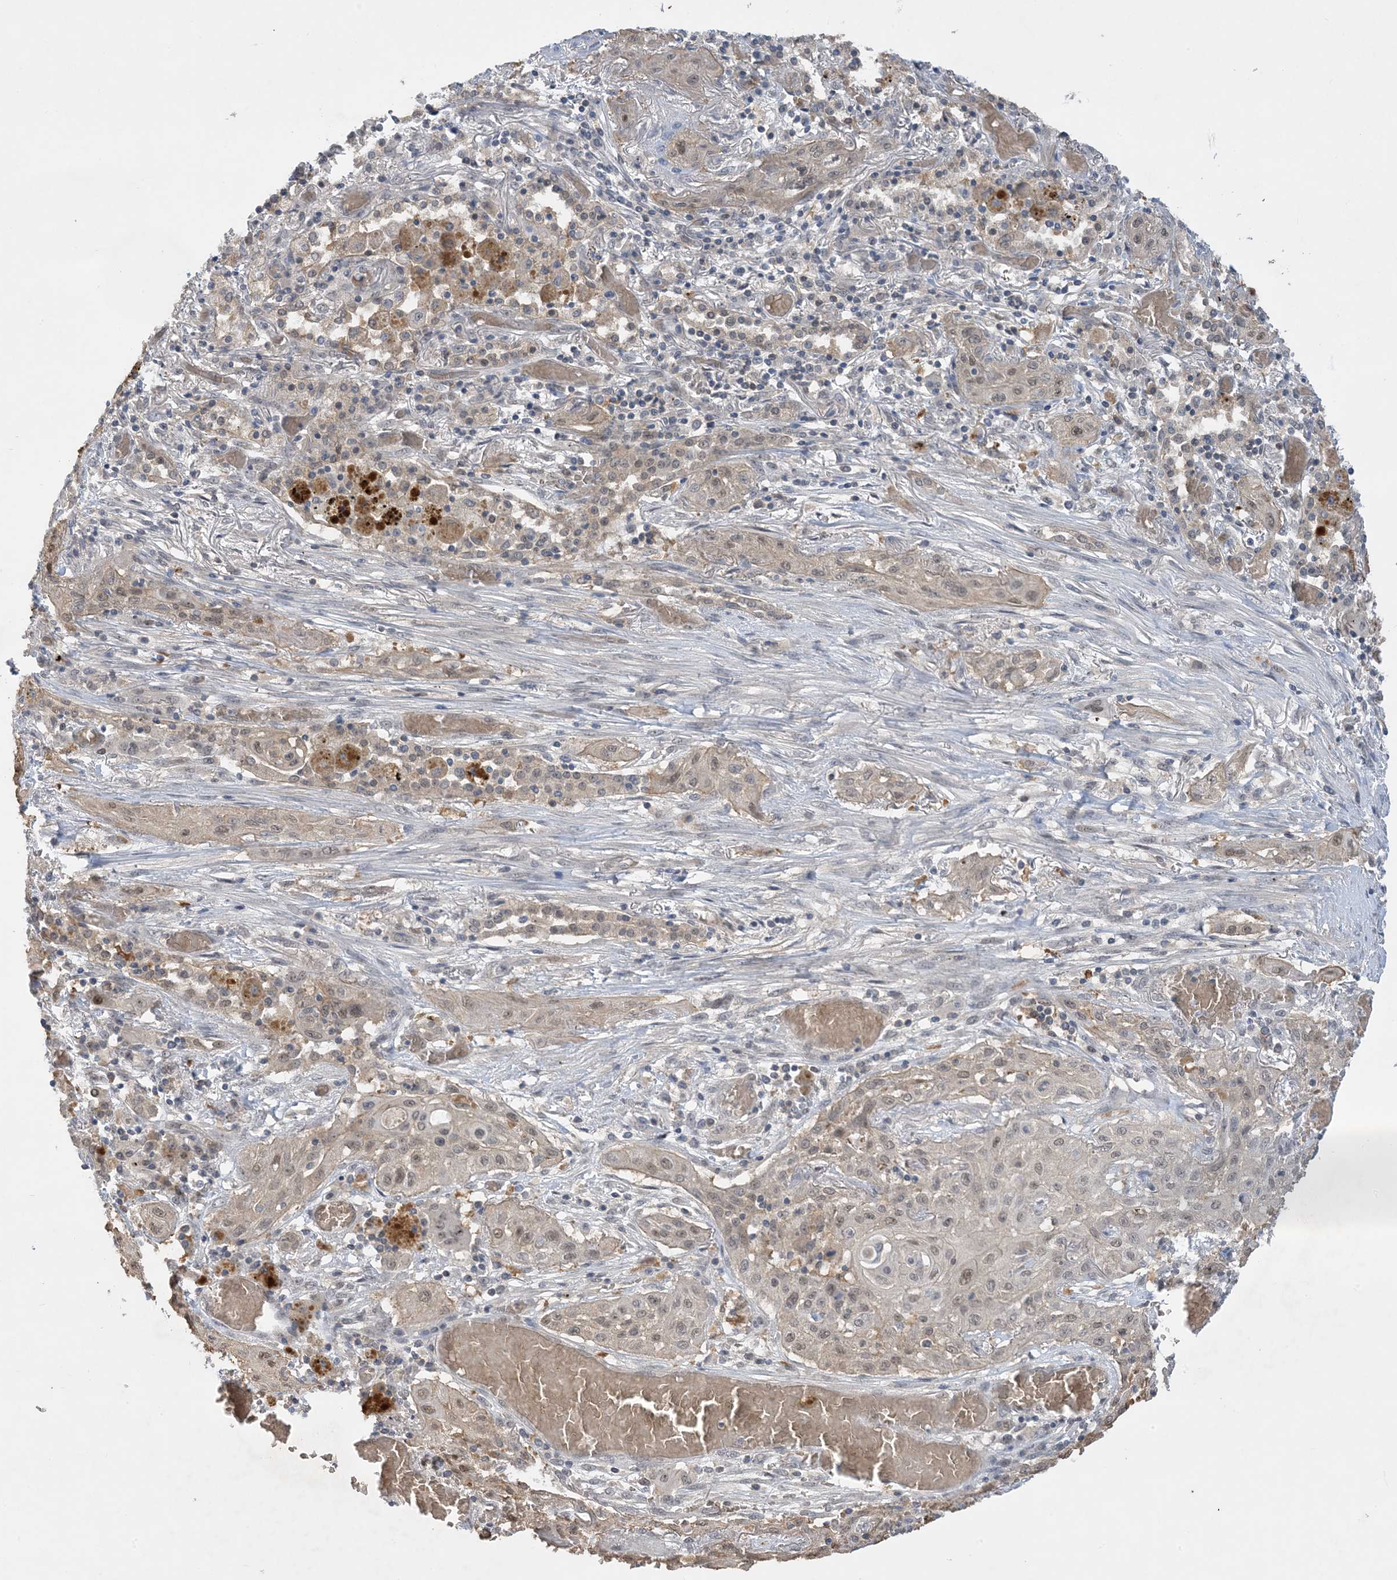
{"staining": {"intensity": "weak", "quantity": ">75%", "location": "nuclear"}, "tissue": "lung cancer", "cell_type": "Tumor cells", "image_type": "cancer", "snomed": [{"axis": "morphology", "description": "Squamous cell carcinoma, NOS"}, {"axis": "topography", "description": "Lung"}], "caption": "Immunohistochemical staining of human lung cancer (squamous cell carcinoma) shows weak nuclear protein expression in approximately >75% of tumor cells.", "gene": "UBE2E1", "patient": {"sex": "female", "age": 47}}